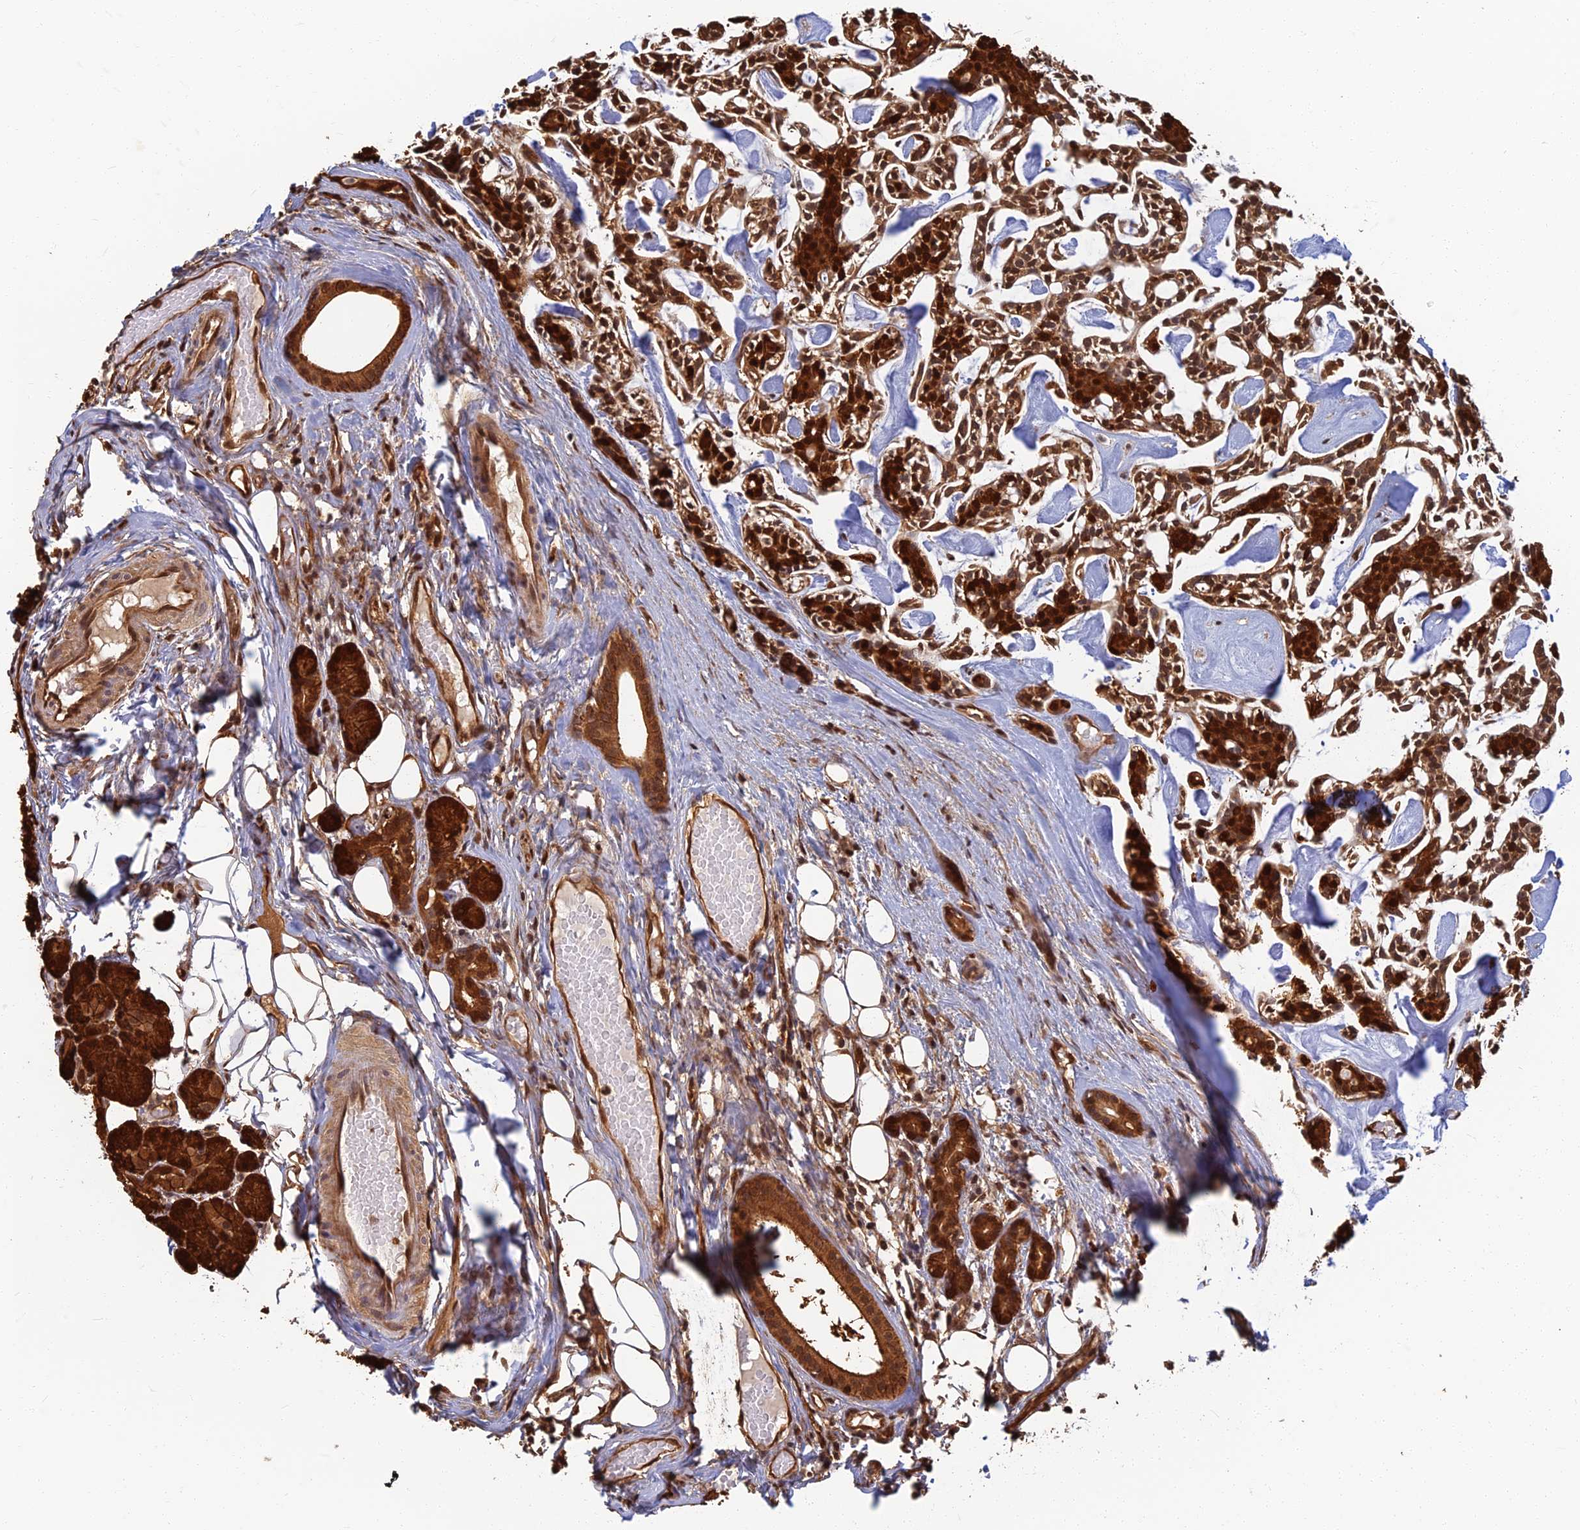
{"staining": {"intensity": "strong", "quantity": ">75%", "location": "cytoplasmic/membranous,nuclear"}, "tissue": "head and neck cancer", "cell_type": "Tumor cells", "image_type": "cancer", "snomed": [{"axis": "morphology", "description": "Adenocarcinoma, NOS"}, {"axis": "topography", "description": "Salivary gland"}, {"axis": "topography", "description": "Head-Neck"}], "caption": "The histopathology image exhibits a brown stain indicating the presence of a protein in the cytoplasmic/membranous and nuclear of tumor cells in adenocarcinoma (head and neck).", "gene": "LRRN3", "patient": {"sex": "male", "age": 55}}